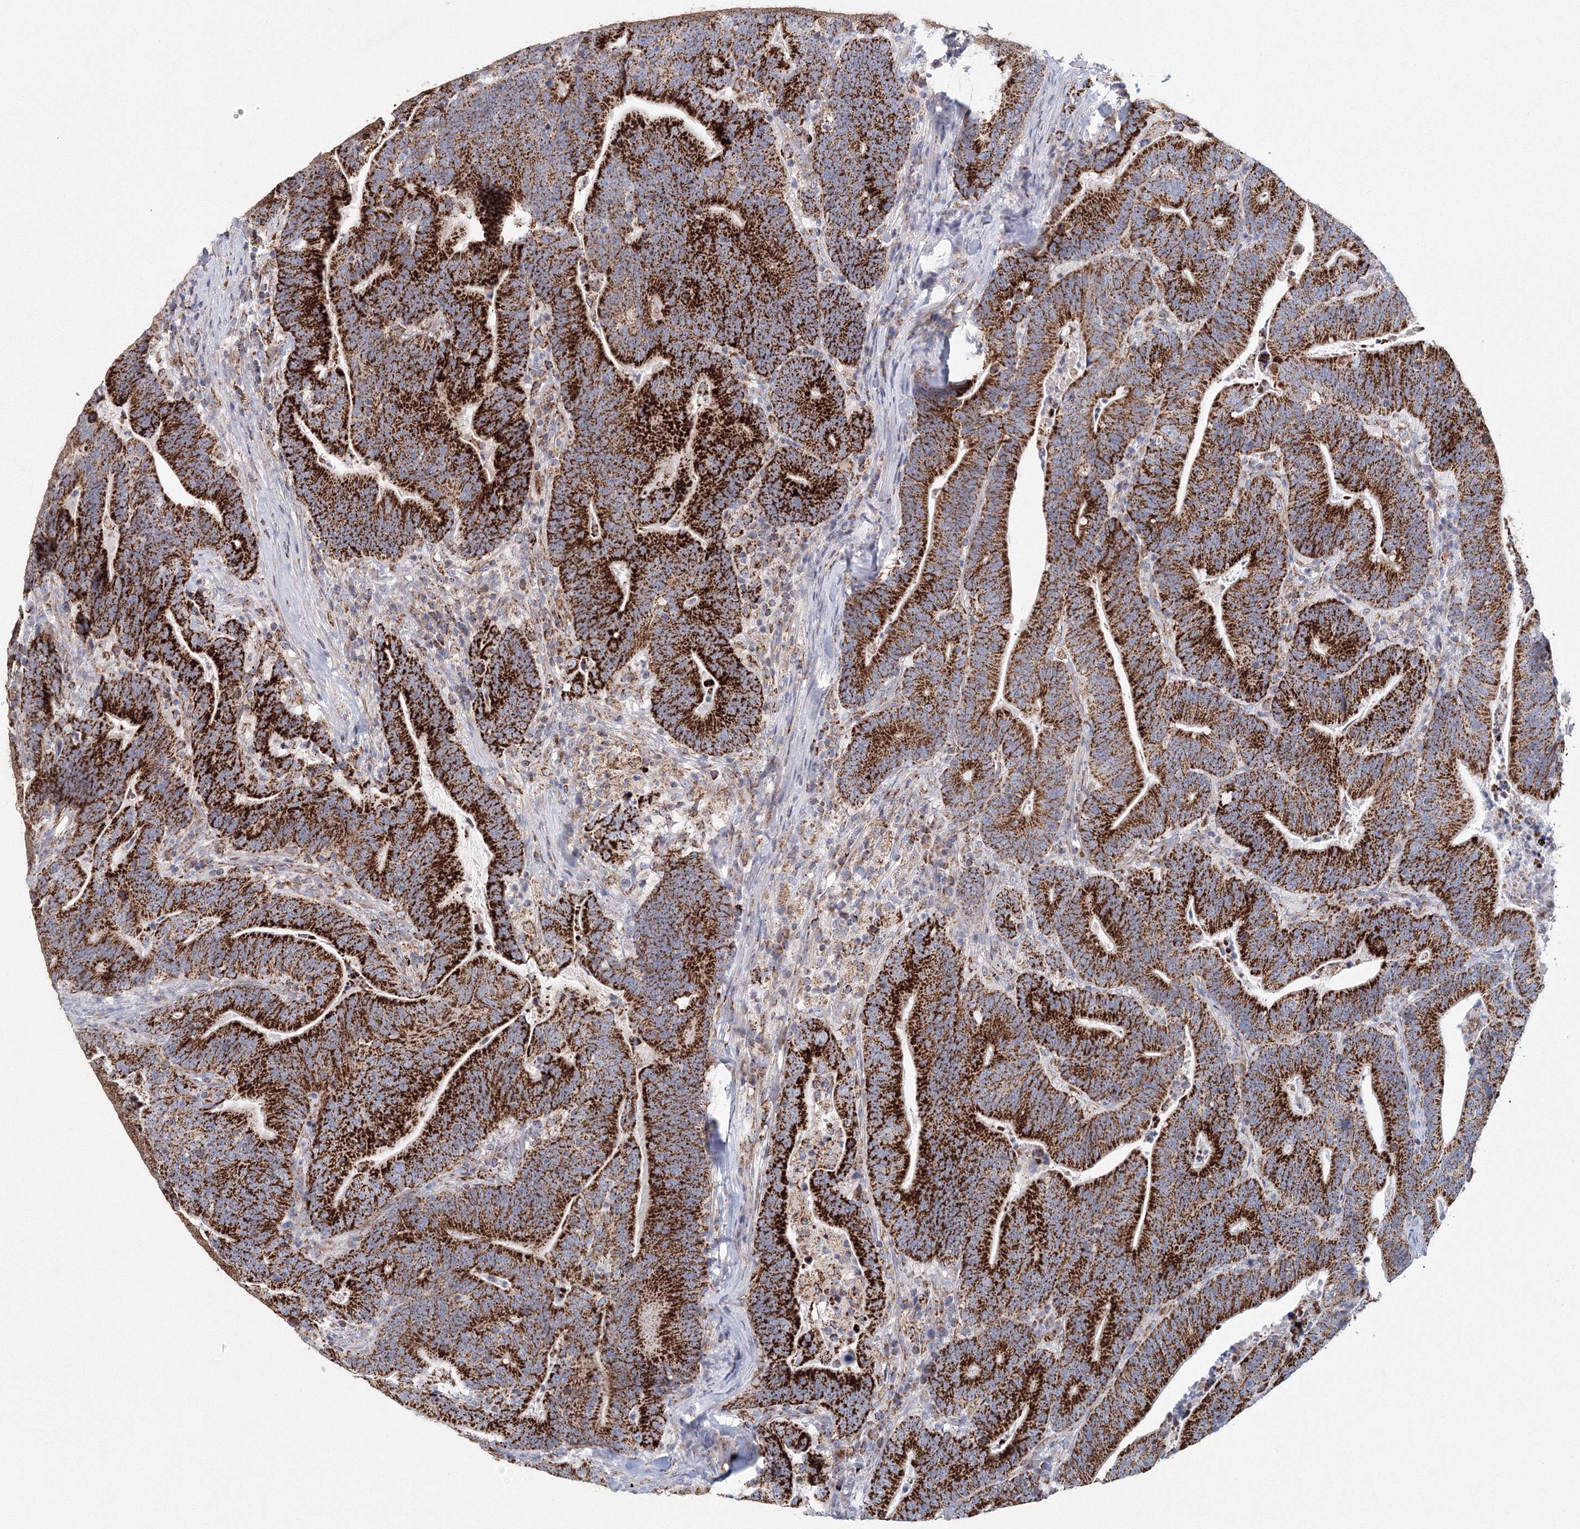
{"staining": {"intensity": "strong", "quantity": ">75%", "location": "cytoplasmic/membranous"}, "tissue": "colorectal cancer", "cell_type": "Tumor cells", "image_type": "cancer", "snomed": [{"axis": "morphology", "description": "Adenocarcinoma, NOS"}, {"axis": "topography", "description": "Colon"}], "caption": "The photomicrograph exhibits staining of adenocarcinoma (colorectal), revealing strong cytoplasmic/membranous protein positivity (brown color) within tumor cells.", "gene": "GRPEL1", "patient": {"sex": "female", "age": 67}}